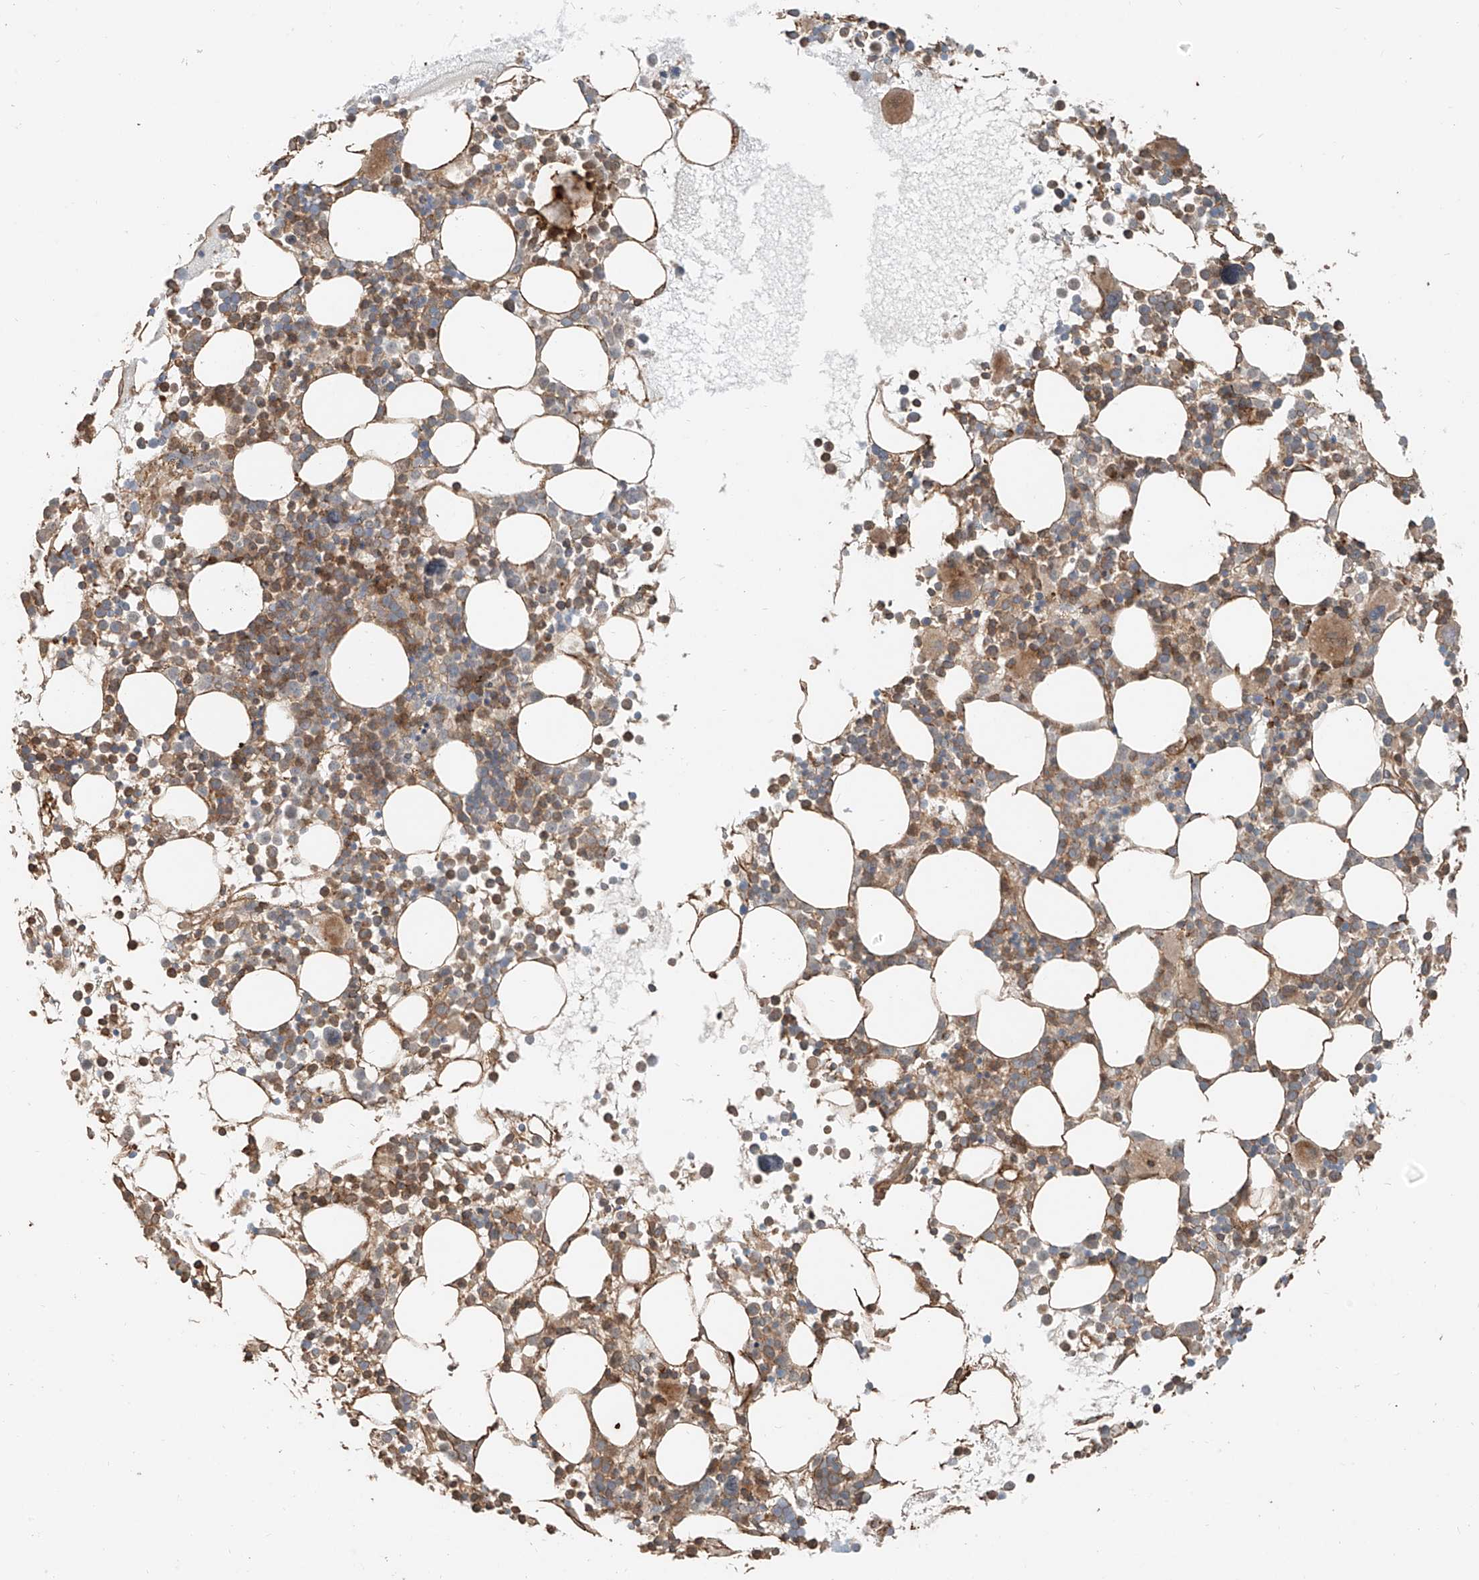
{"staining": {"intensity": "weak", "quantity": ">75%", "location": "cytoplasmic/membranous"}, "tissue": "bone marrow", "cell_type": "Hematopoietic cells", "image_type": "normal", "snomed": [{"axis": "morphology", "description": "Normal tissue, NOS"}, {"axis": "topography", "description": "Bone marrow"}], "caption": "Immunohistochemistry (IHC) of normal human bone marrow exhibits low levels of weak cytoplasmic/membranous expression in approximately >75% of hematopoietic cells.", "gene": "ANKZF1", "patient": {"sex": "female", "age": 62}}